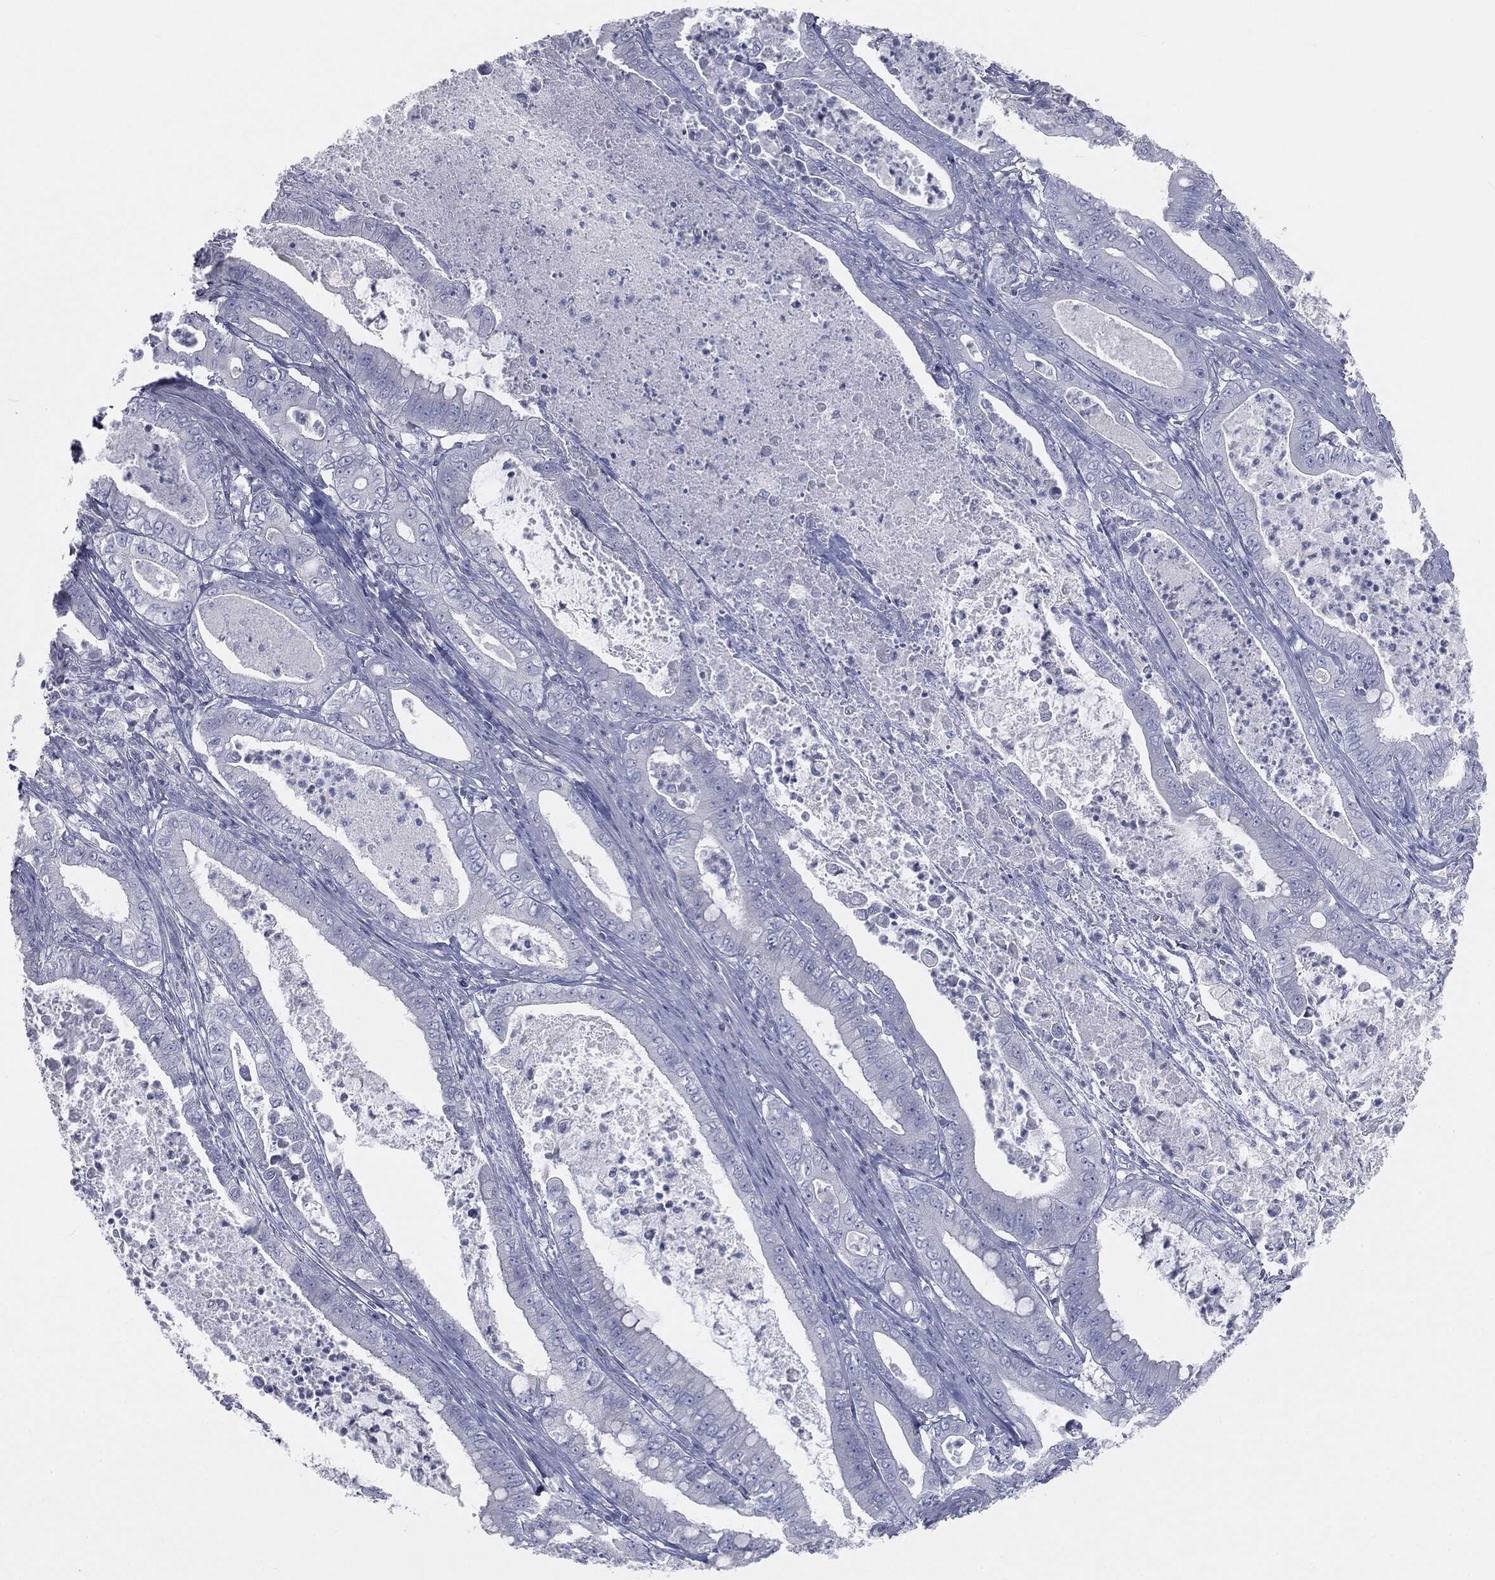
{"staining": {"intensity": "negative", "quantity": "none", "location": "none"}, "tissue": "pancreatic cancer", "cell_type": "Tumor cells", "image_type": "cancer", "snomed": [{"axis": "morphology", "description": "Adenocarcinoma, NOS"}, {"axis": "topography", "description": "Pancreas"}], "caption": "Protein analysis of adenocarcinoma (pancreatic) shows no significant positivity in tumor cells.", "gene": "CAV3", "patient": {"sex": "male", "age": 71}}